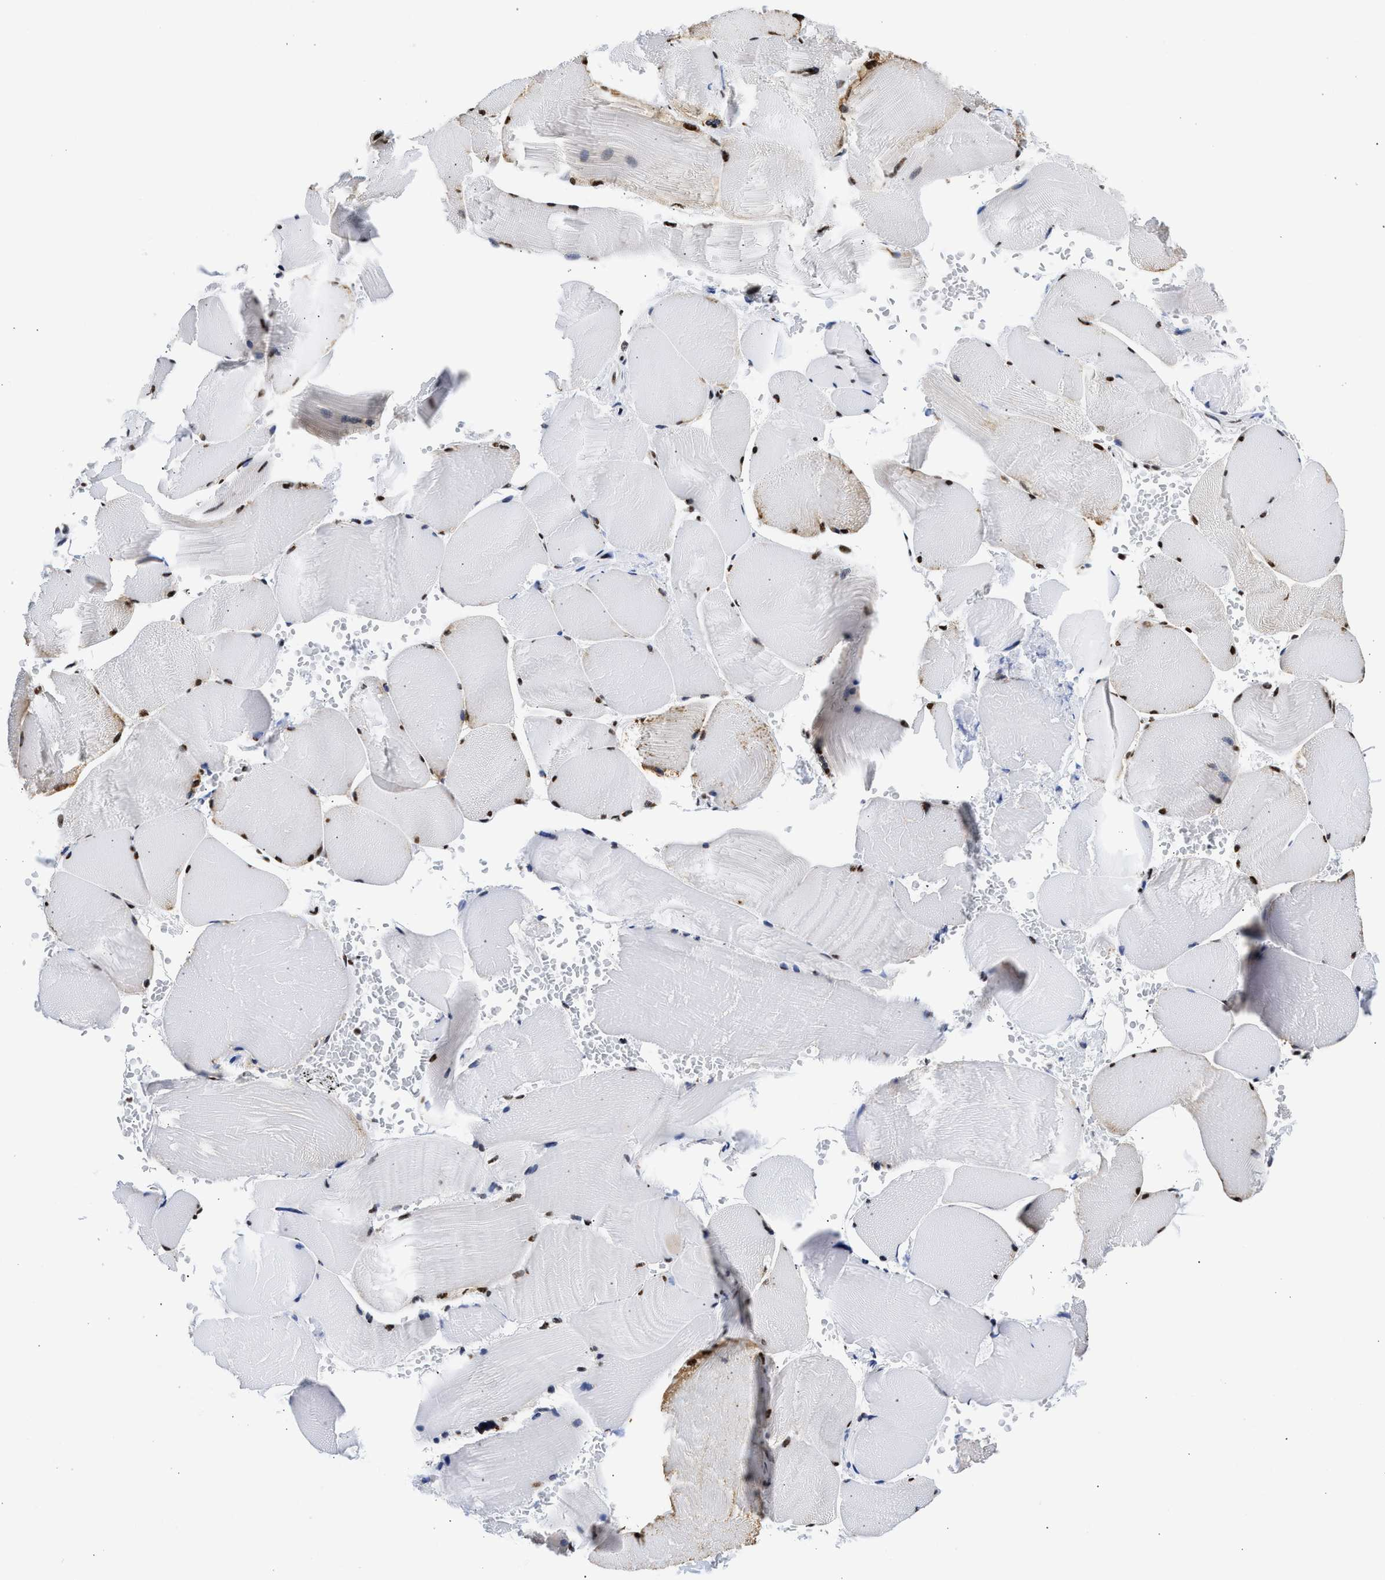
{"staining": {"intensity": "moderate", "quantity": ">75%", "location": "nuclear"}, "tissue": "skeletal muscle", "cell_type": "Myocytes", "image_type": "normal", "snomed": [{"axis": "morphology", "description": "Normal tissue, NOS"}, {"axis": "topography", "description": "Skin"}, {"axis": "topography", "description": "Skeletal muscle"}], "caption": "This is a micrograph of immunohistochemistry (IHC) staining of benign skeletal muscle, which shows moderate expression in the nuclear of myocytes.", "gene": "RBM8A", "patient": {"sex": "male", "age": 83}}